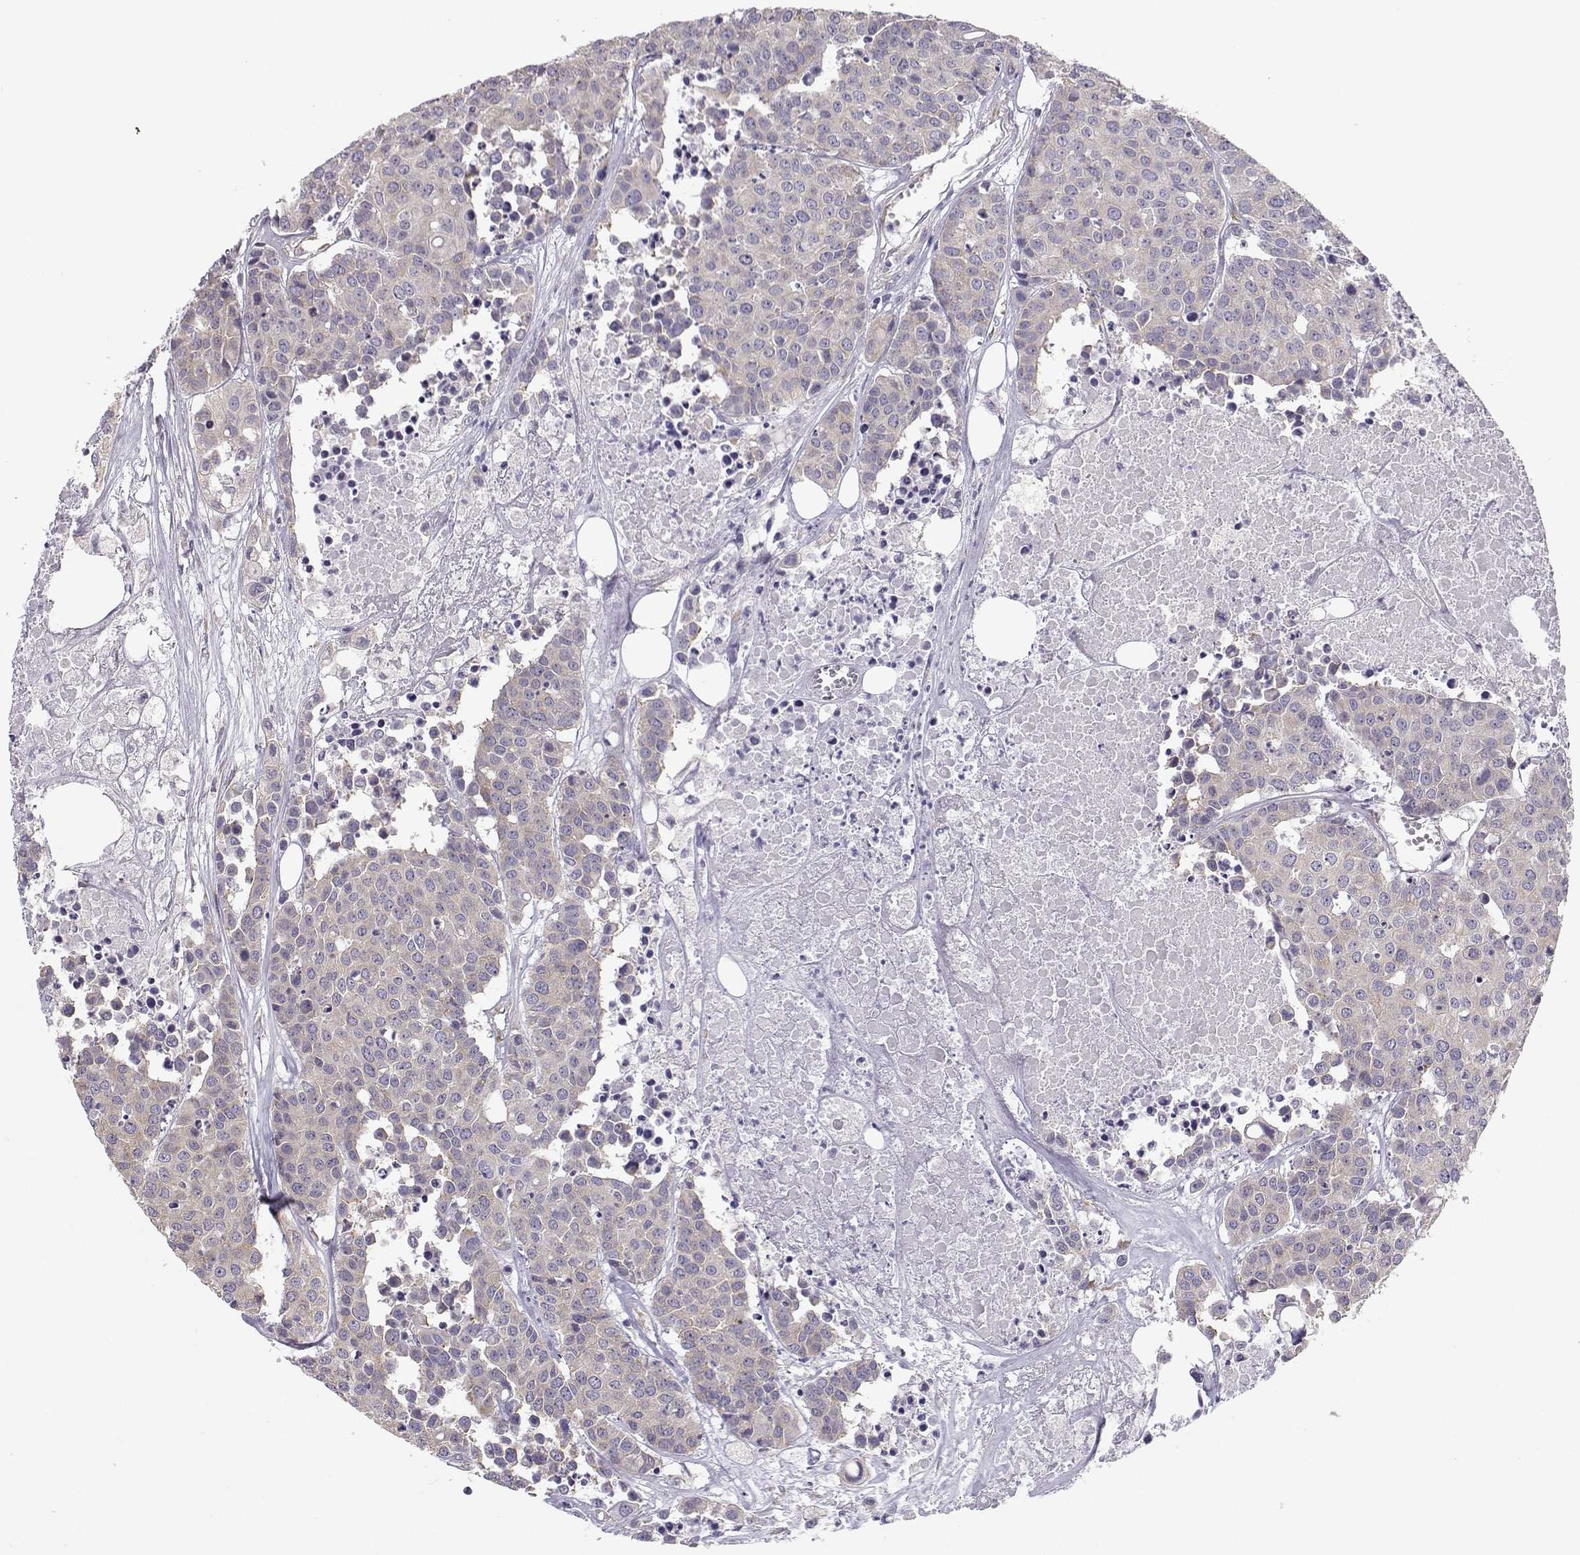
{"staining": {"intensity": "negative", "quantity": "none", "location": "none"}, "tissue": "carcinoid", "cell_type": "Tumor cells", "image_type": "cancer", "snomed": [{"axis": "morphology", "description": "Carcinoid, malignant, NOS"}, {"axis": "topography", "description": "Colon"}], "caption": "High power microscopy histopathology image of an immunohistochemistry histopathology image of carcinoid, revealing no significant expression in tumor cells. (Brightfield microscopy of DAB (3,3'-diaminobenzidine) immunohistochemistry at high magnification).", "gene": "BEND6", "patient": {"sex": "male", "age": 81}}